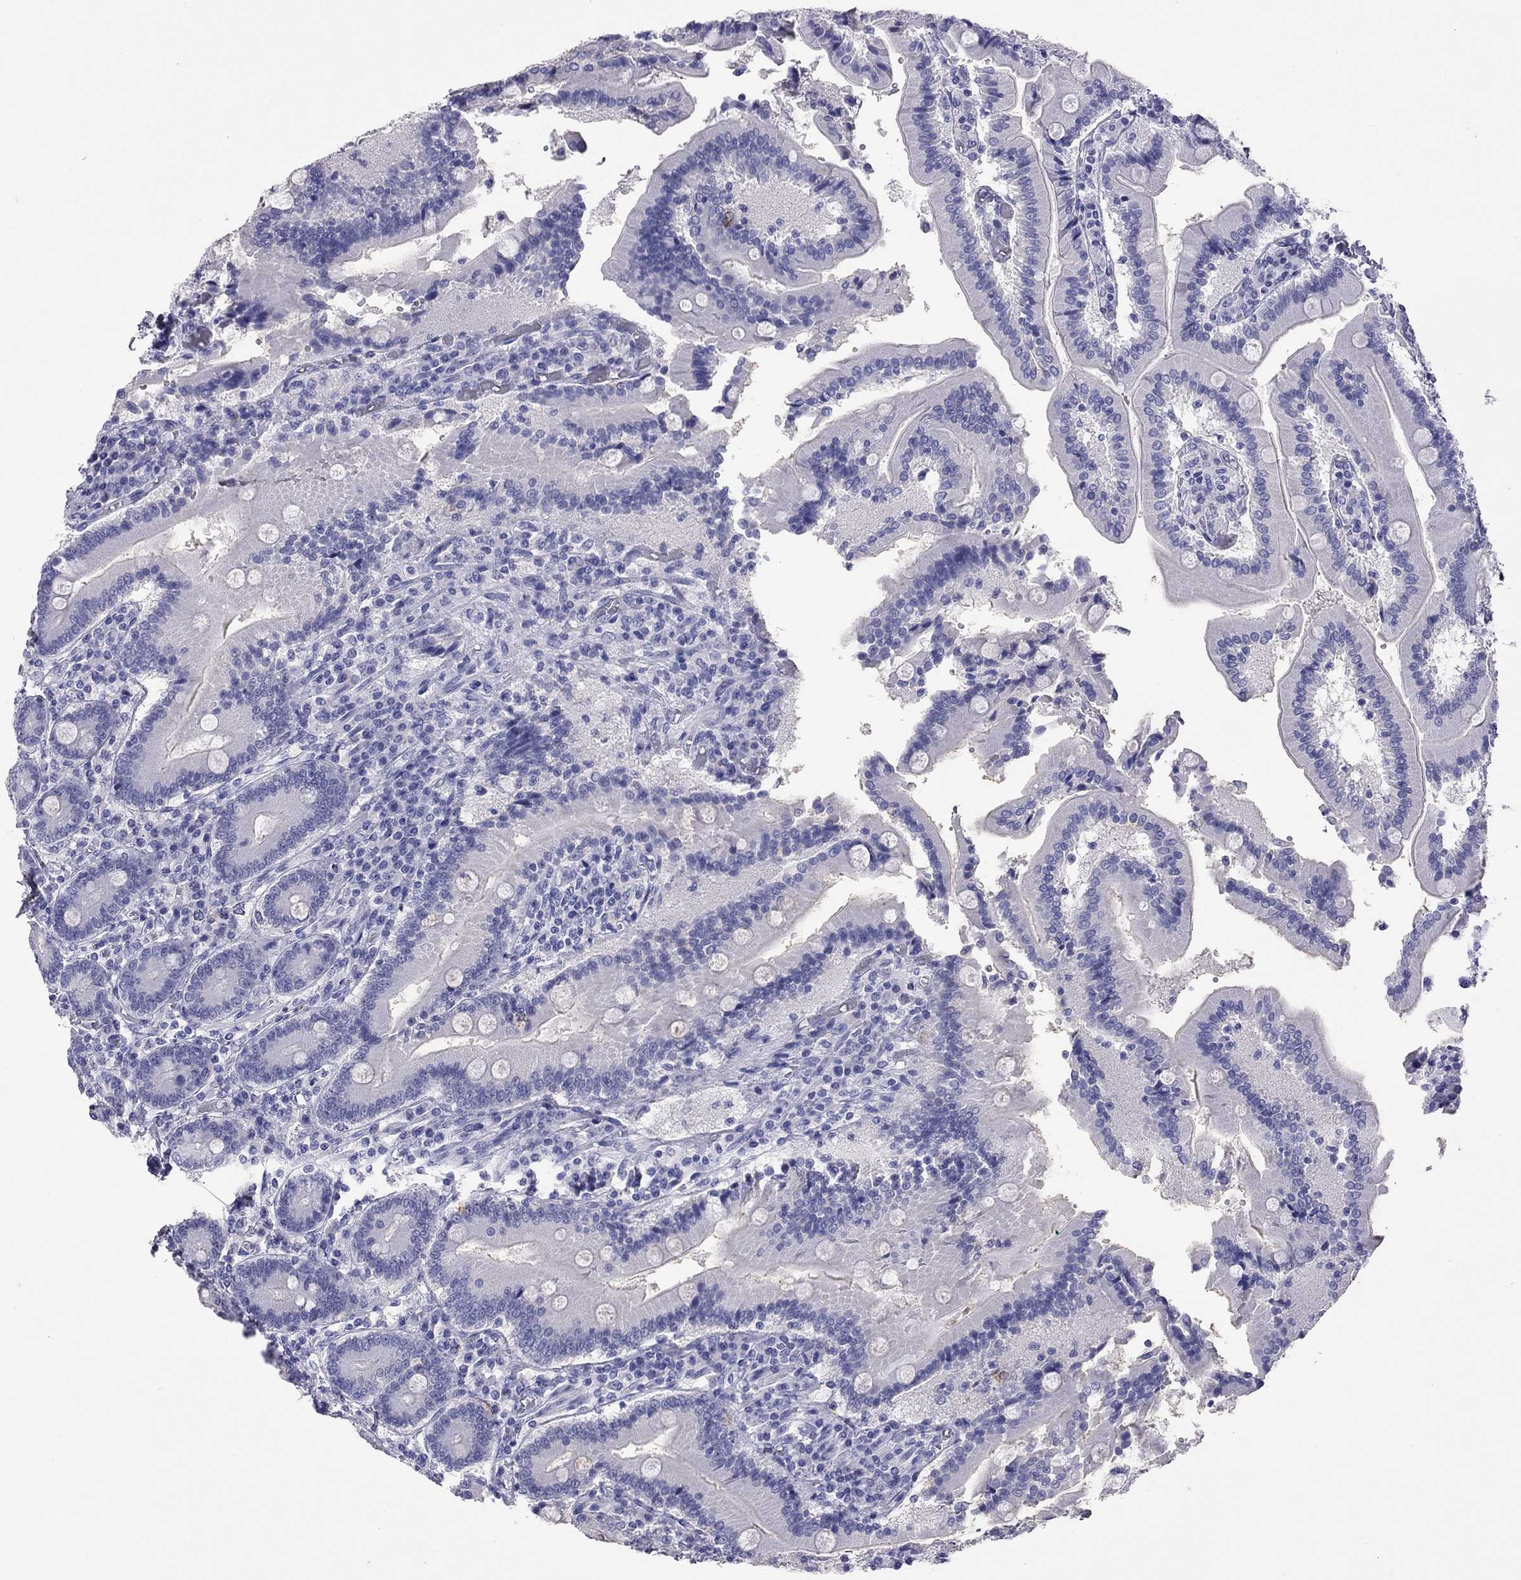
{"staining": {"intensity": "negative", "quantity": "none", "location": "none"}, "tissue": "duodenum", "cell_type": "Glandular cells", "image_type": "normal", "snomed": [{"axis": "morphology", "description": "Normal tissue, NOS"}, {"axis": "topography", "description": "Duodenum"}], "caption": "Glandular cells show no significant positivity in benign duodenum.", "gene": "ODF4", "patient": {"sex": "female", "age": 62}}